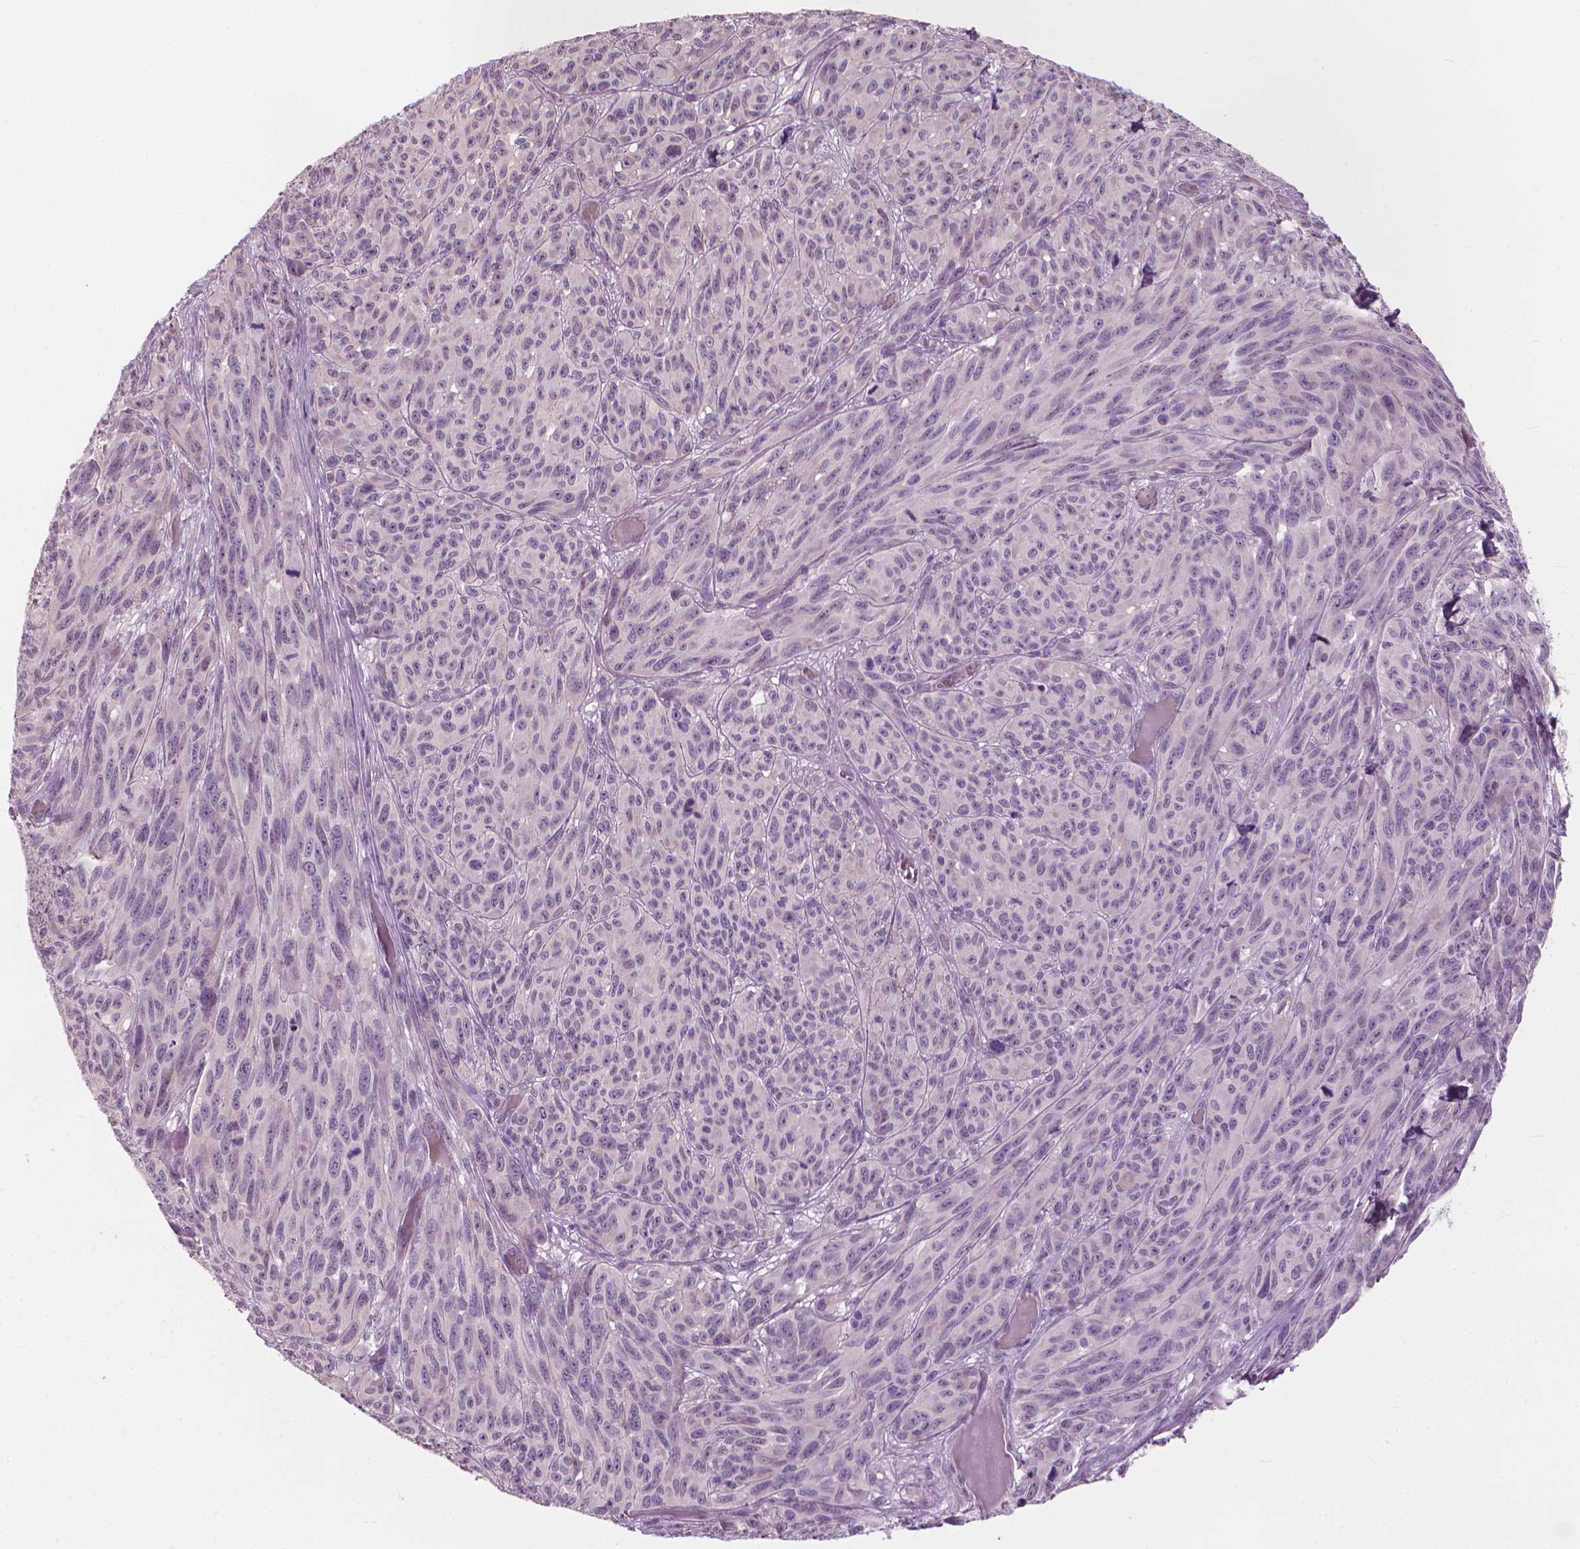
{"staining": {"intensity": "negative", "quantity": "none", "location": "none"}, "tissue": "melanoma", "cell_type": "Tumor cells", "image_type": "cancer", "snomed": [{"axis": "morphology", "description": "Malignant melanoma, NOS"}, {"axis": "topography", "description": "Vulva, labia, clitoris and Bartholin´s gland, NO"}], "caption": "This is an IHC image of melanoma. There is no positivity in tumor cells.", "gene": "CFAP126", "patient": {"sex": "female", "age": 75}}